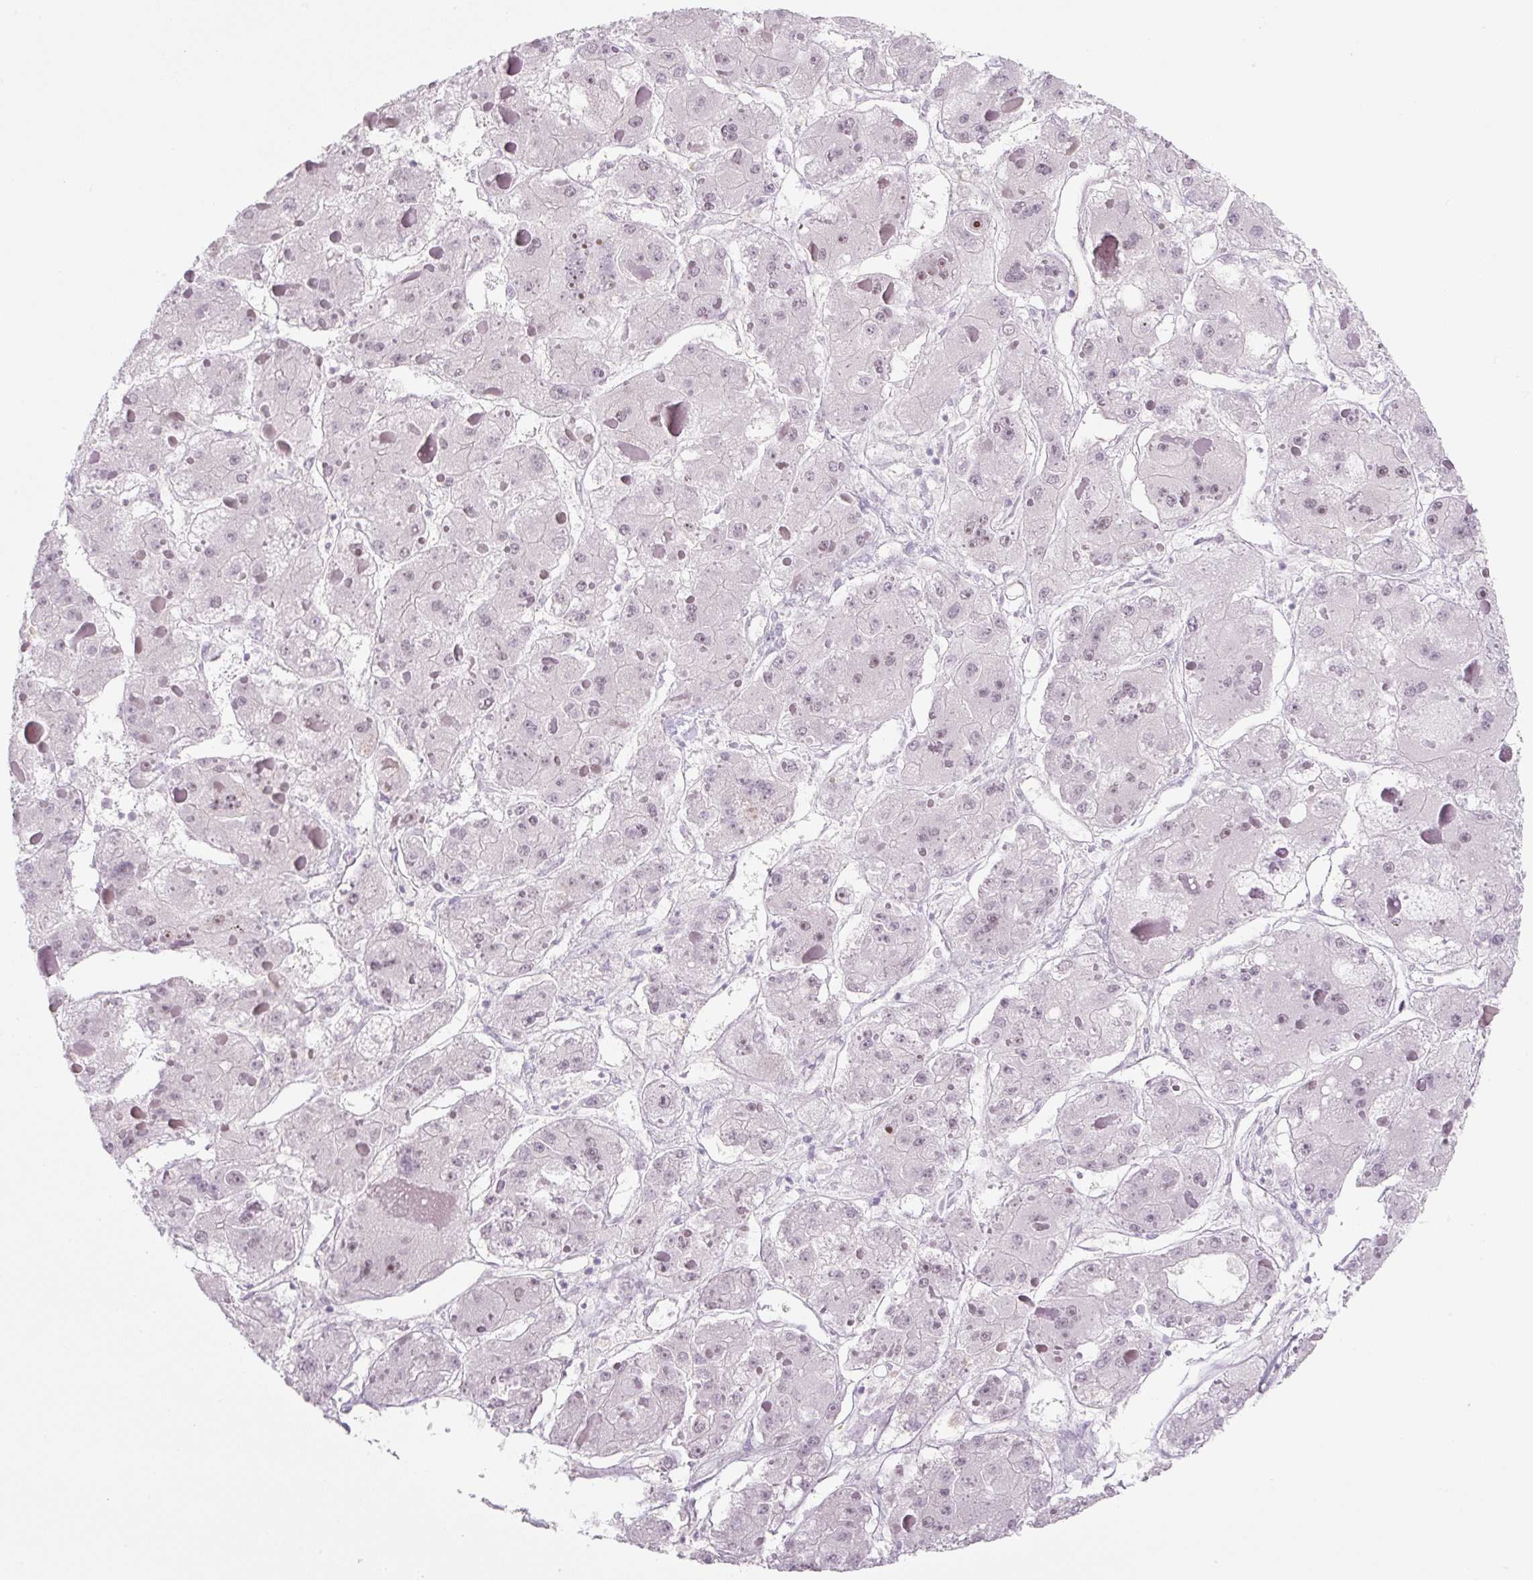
{"staining": {"intensity": "weak", "quantity": "25%-75%", "location": "nuclear"}, "tissue": "liver cancer", "cell_type": "Tumor cells", "image_type": "cancer", "snomed": [{"axis": "morphology", "description": "Carcinoma, Hepatocellular, NOS"}, {"axis": "topography", "description": "Liver"}], "caption": "Immunohistochemistry (IHC) of human liver hepatocellular carcinoma demonstrates low levels of weak nuclear positivity in about 25%-75% of tumor cells. (Brightfield microscopy of DAB IHC at high magnification).", "gene": "PRM1", "patient": {"sex": "female", "age": 73}}